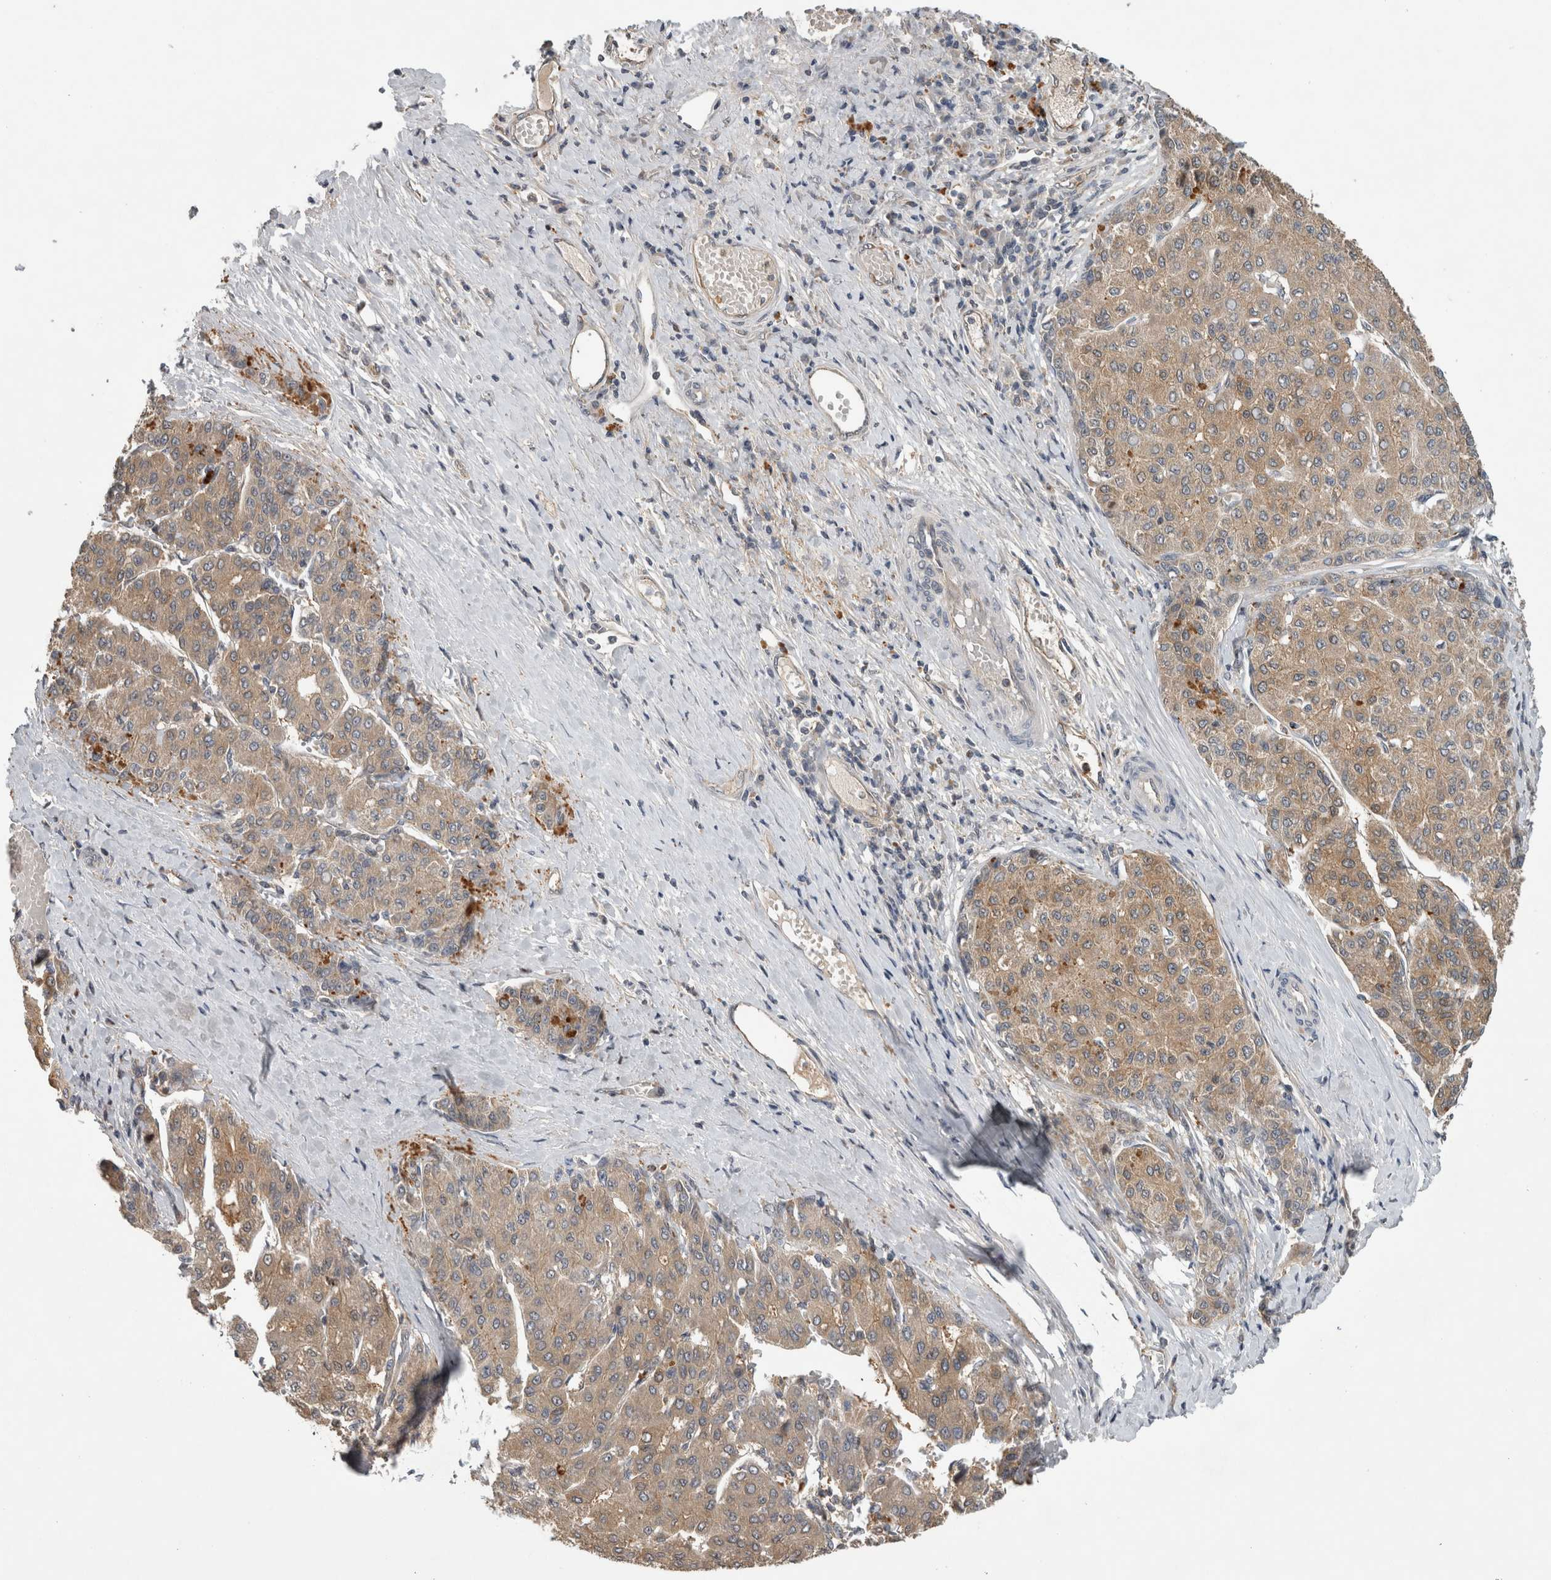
{"staining": {"intensity": "moderate", "quantity": ">75%", "location": "cytoplasmic/membranous"}, "tissue": "liver cancer", "cell_type": "Tumor cells", "image_type": "cancer", "snomed": [{"axis": "morphology", "description": "Carcinoma, Hepatocellular, NOS"}, {"axis": "topography", "description": "Liver"}], "caption": "Immunohistochemistry (IHC) histopathology image of hepatocellular carcinoma (liver) stained for a protein (brown), which reveals medium levels of moderate cytoplasmic/membranous staining in approximately >75% of tumor cells.", "gene": "TRMT61B", "patient": {"sex": "male", "age": 65}}